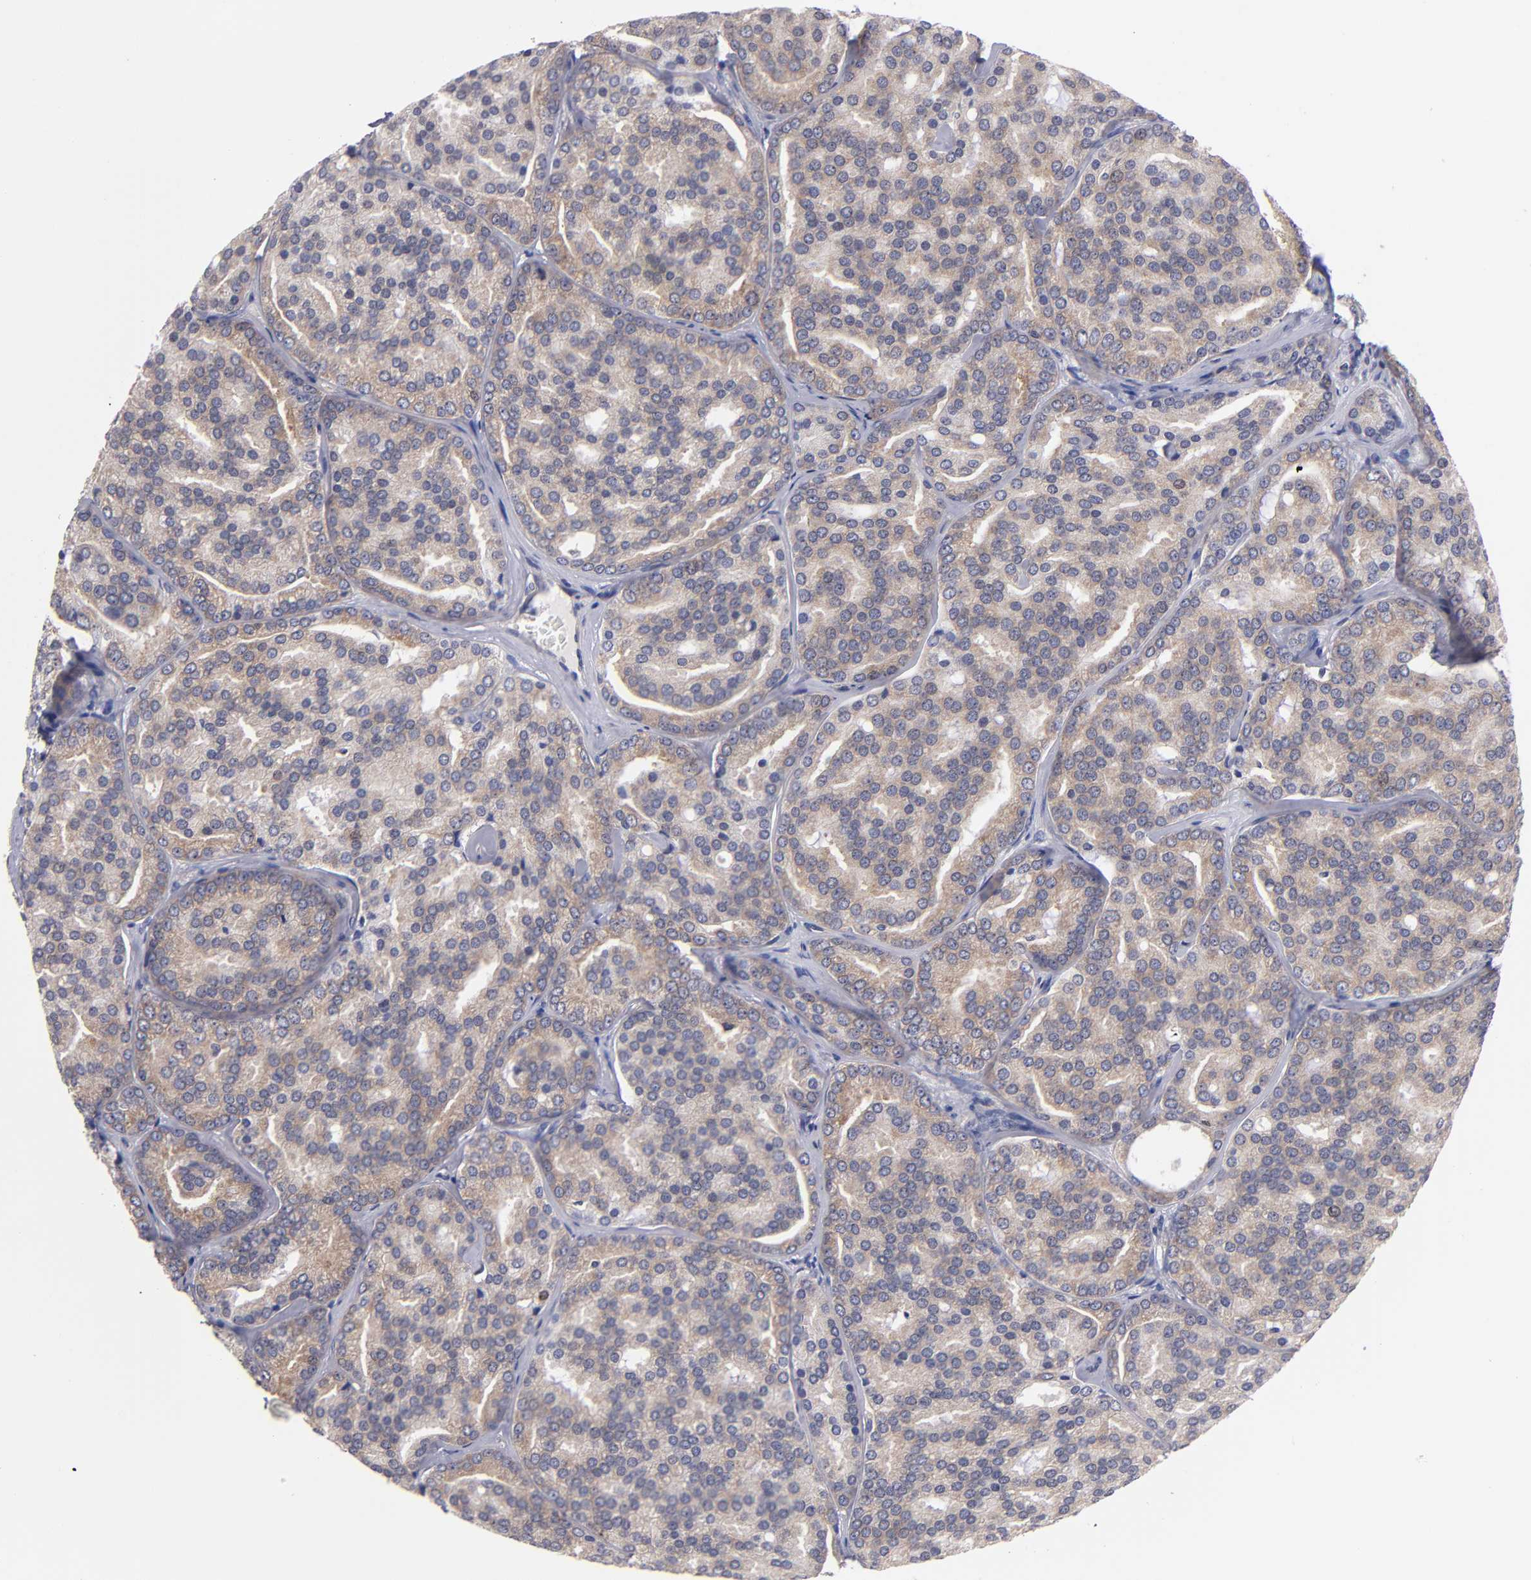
{"staining": {"intensity": "weak", "quantity": ">75%", "location": "cytoplasmic/membranous"}, "tissue": "prostate cancer", "cell_type": "Tumor cells", "image_type": "cancer", "snomed": [{"axis": "morphology", "description": "Adenocarcinoma, High grade"}, {"axis": "topography", "description": "Prostate"}], "caption": "Immunohistochemistry image of prostate cancer stained for a protein (brown), which displays low levels of weak cytoplasmic/membranous positivity in about >75% of tumor cells.", "gene": "EIF3L", "patient": {"sex": "male", "age": 64}}